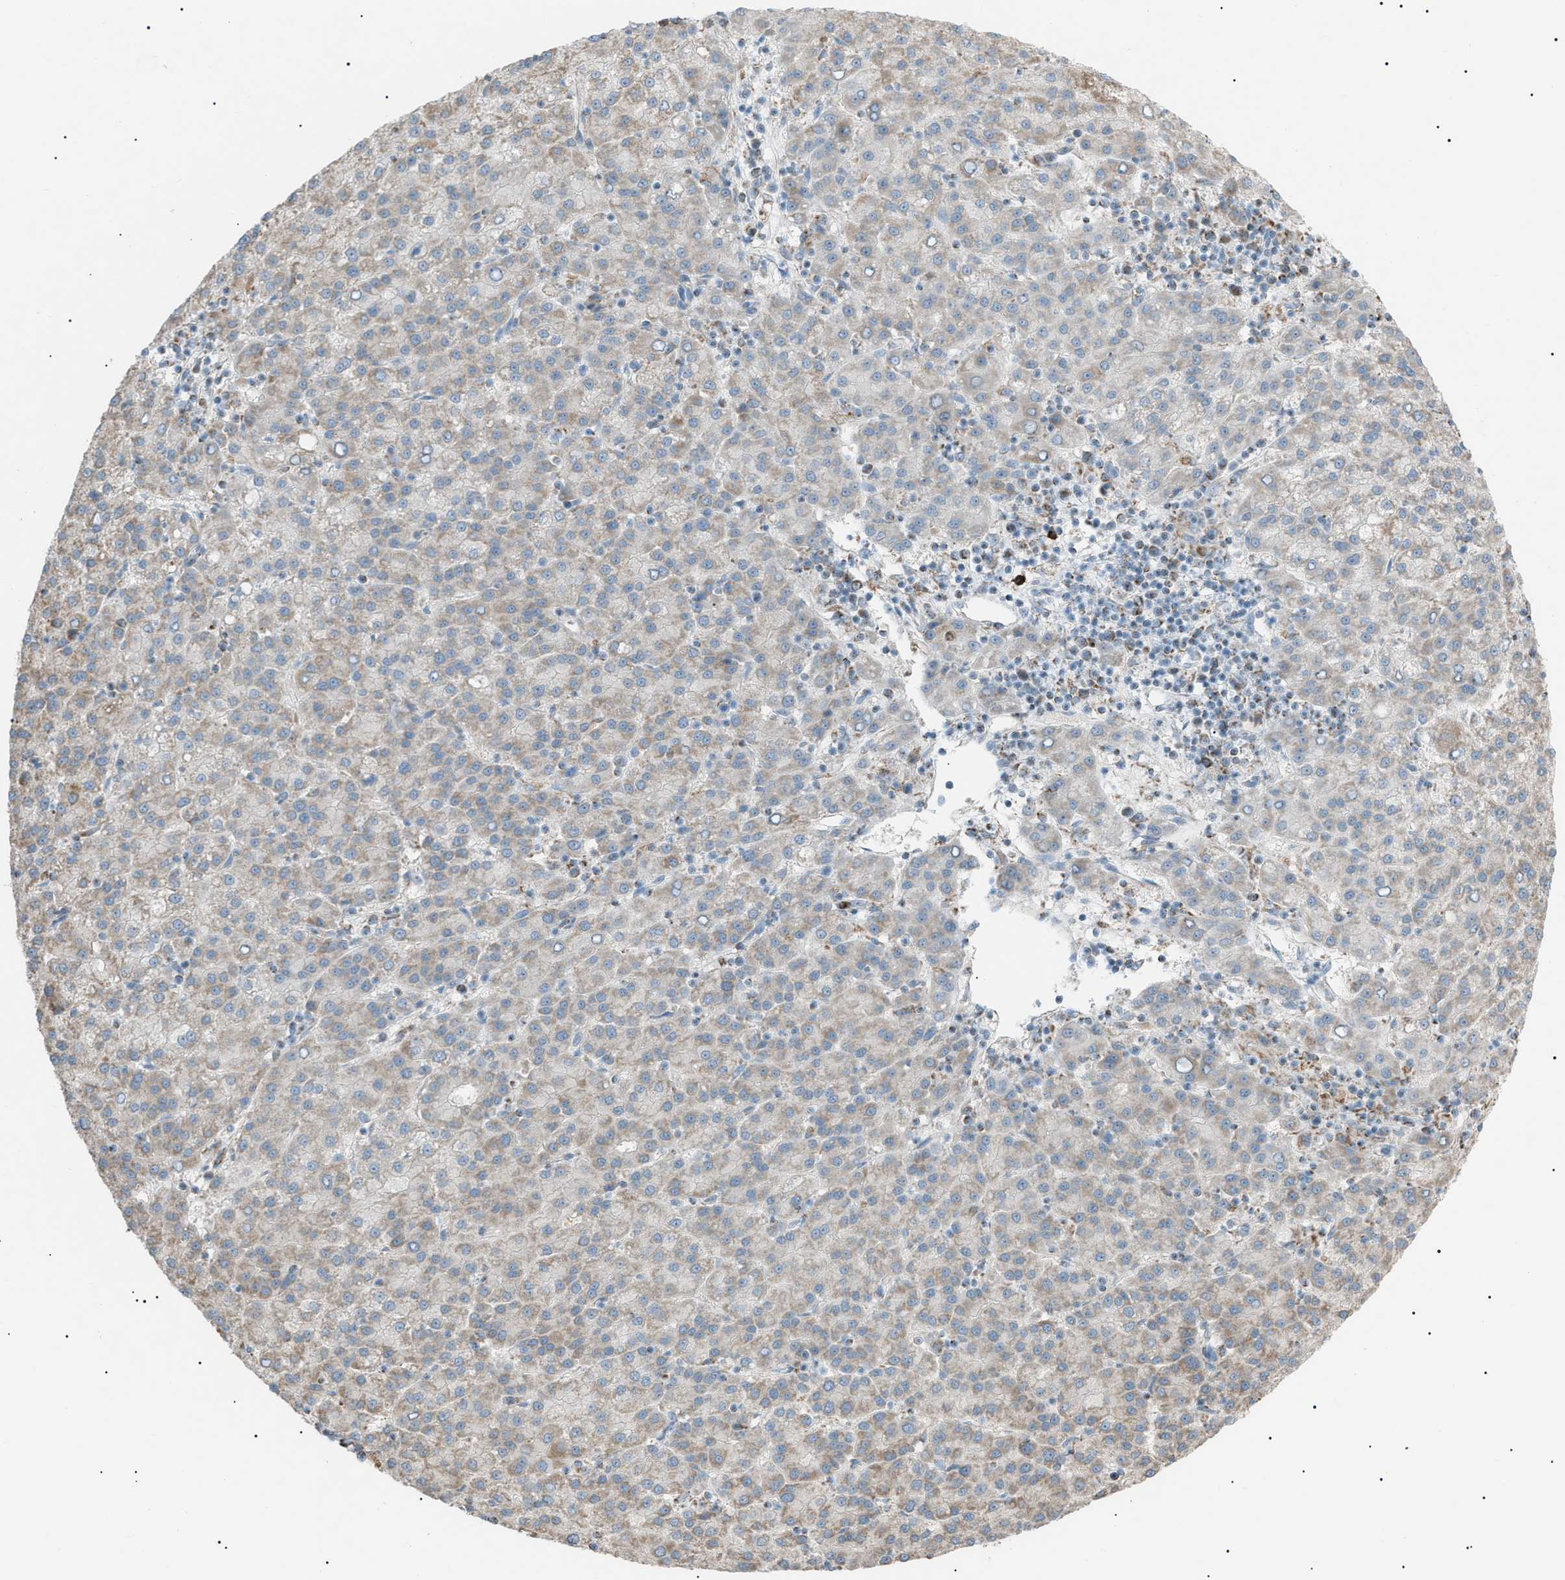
{"staining": {"intensity": "weak", "quantity": "25%-75%", "location": "cytoplasmic/membranous"}, "tissue": "liver cancer", "cell_type": "Tumor cells", "image_type": "cancer", "snomed": [{"axis": "morphology", "description": "Carcinoma, Hepatocellular, NOS"}, {"axis": "topography", "description": "Liver"}], "caption": "A micrograph showing weak cytoplasmic/membranous positivity in about 25%-75% of tumor cells in hepatocellular carcinoma (liver), as visualized by brown immunohistochemical staining.", "gene": "ZNF516", "patient": {"sex": "female", "age": 58}}